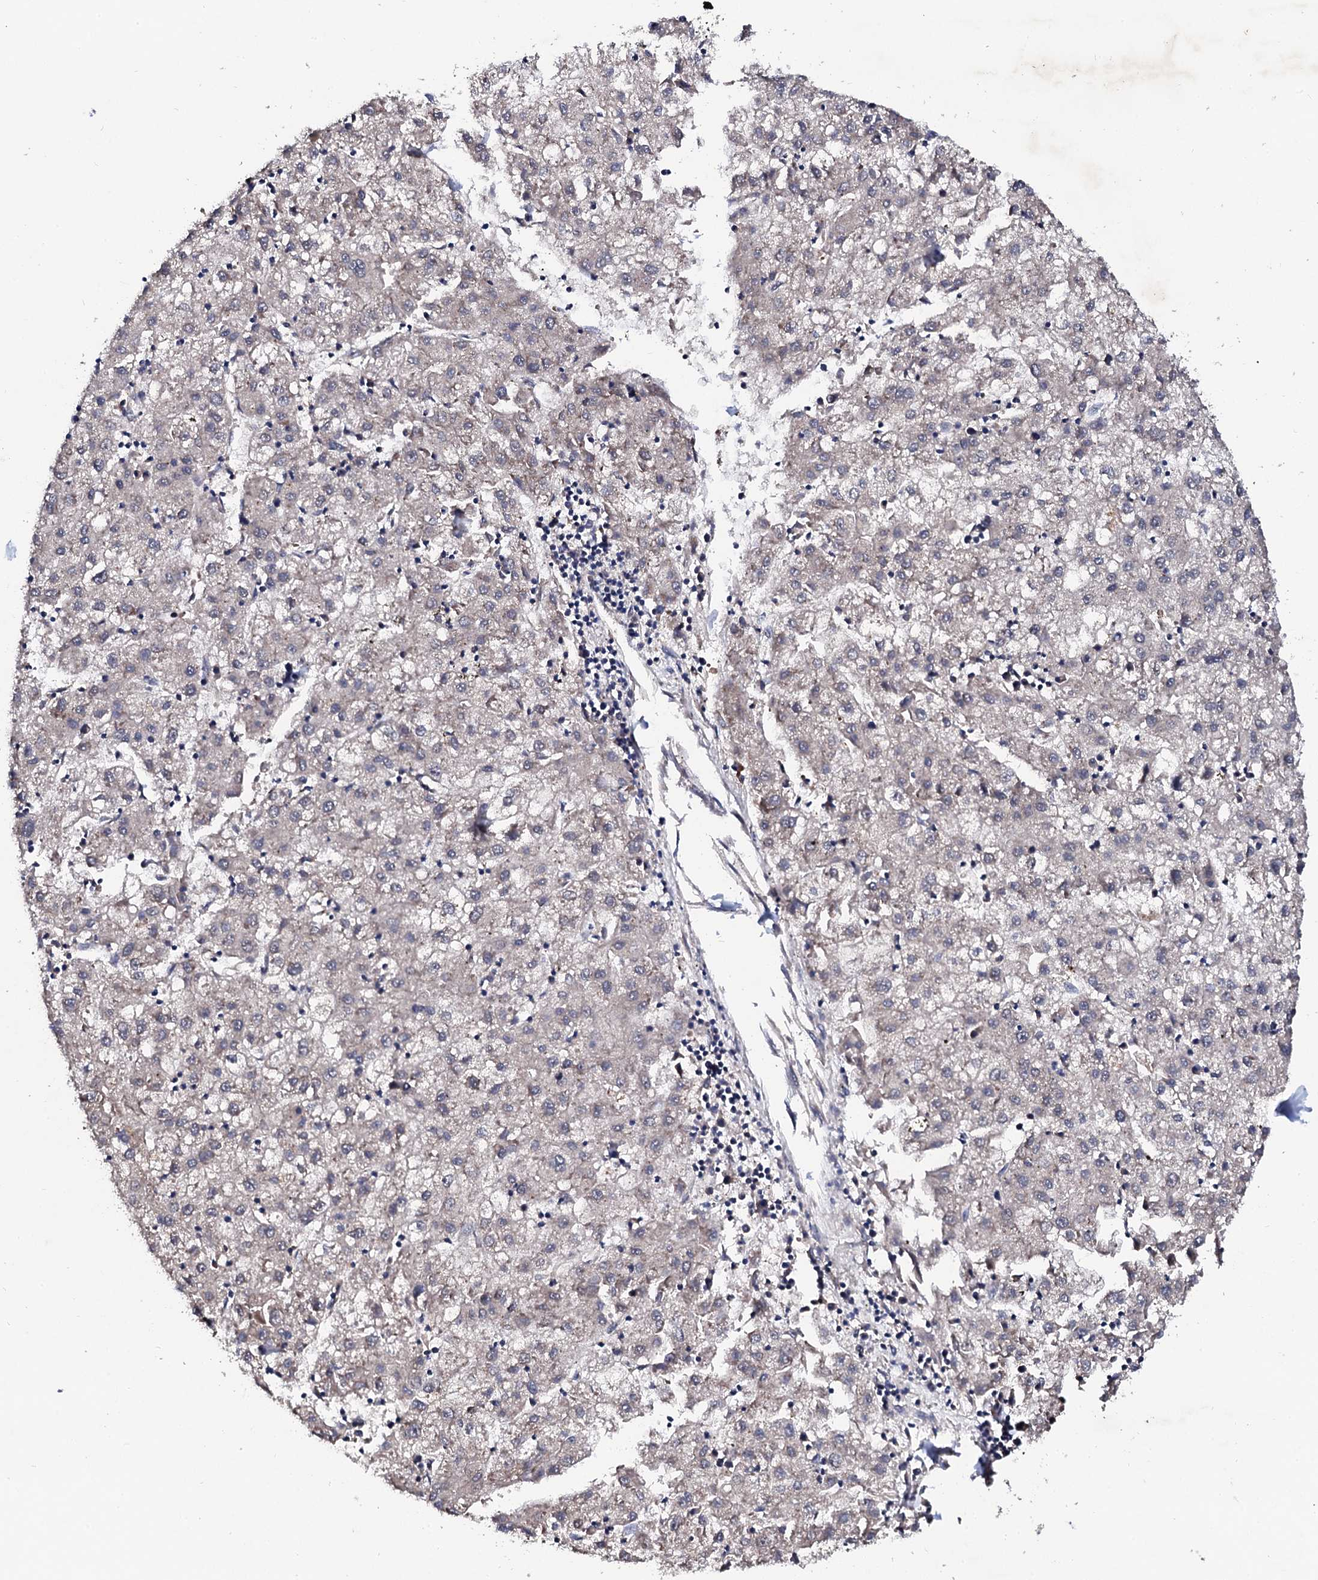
{"staining": {"intensity": "negative", "quantity": "none", "location": "none"}, "tissue": "liver cancer", "cell_type": "Tumor cells", "image_type": "cancer", "snomed": [{"axis": "morphology", "description": "Carcinoma, Hepatocellular, NOS"}, {"axis": "topography", "description": "Liver"}], "caption": "The photomicrograph exhibits no staining of tumor cells in hepatocellular carcinoma (liver). (DAB (3,3'-diaminobenzidine) immunohistochemistry (IHC) with hematoxylin counter stain).", "gene": "IP6K1", "patient": {"sex": "male", "age": 72}}